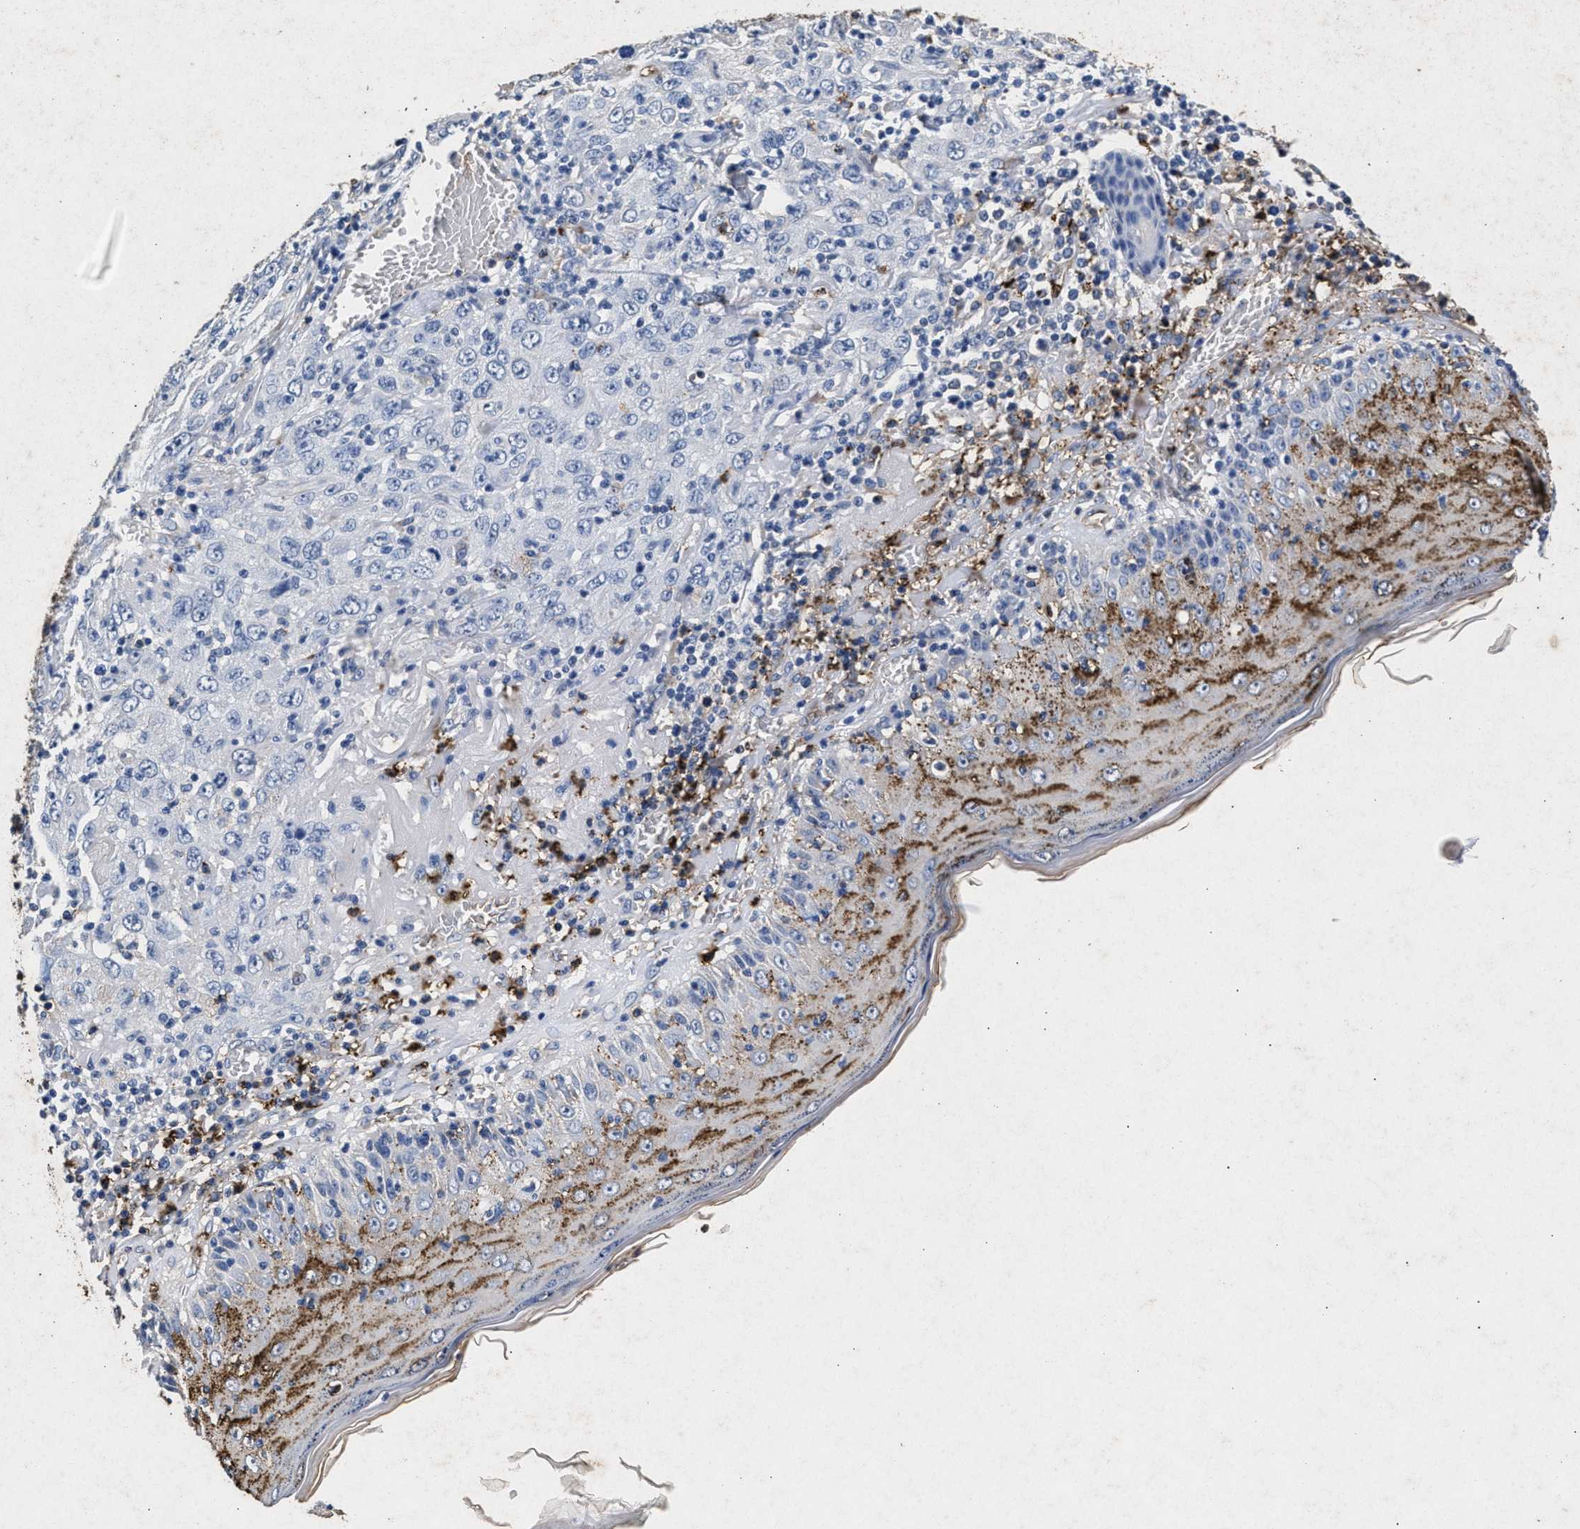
{"staining": {"intensity": "negative", "quantity": "none", "location": "none"}, "tissue": "skin cancer", "cell_type": "Tumor cells", "image_type": "cancer", "snomed": [{"axis": "morphology", "description": "Squamous cell carcinoma, NOS"}, {"axis": "topography", "description": "Skin"}], "caption": "There is no significant staining in tumor cells of skin cancer (squamous cell carcinoma). The staining is performed using DAB (3,3'-diaminobenzidine) brown chromogen with nuclei counter-stained in using hematoxylin.", "gene": "LTB4R2", "patient": {"sex": "female", "age": 88}}